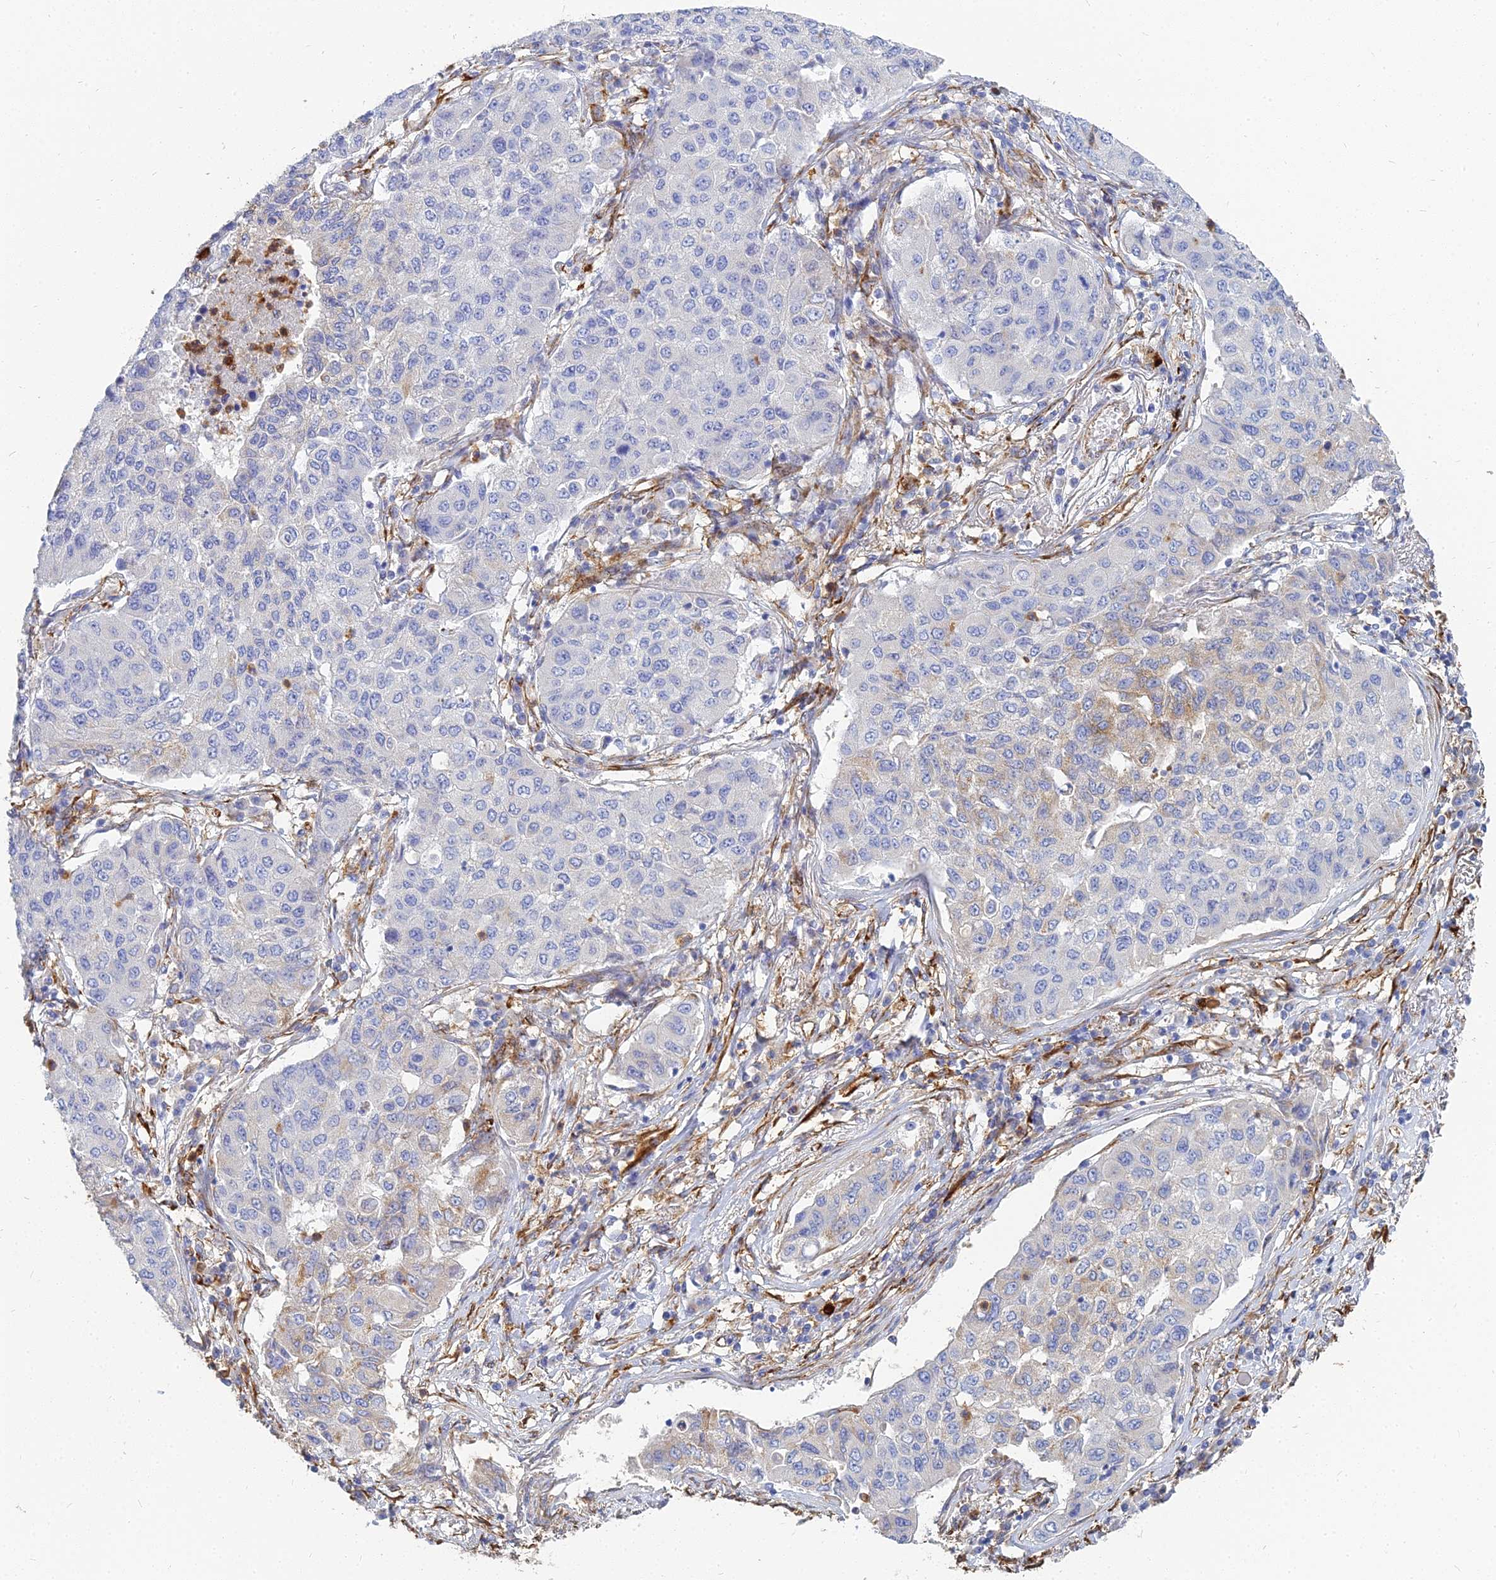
{"staining": {"intensity": "moderate", "quantity": "<25%", "location": "cytoplasmic/membranous"}, "tissue": "lung cancer", "cell_type": "Tumor cells", "image_type": "cancer", "snomed": [{"axis": "morphology", "description": "Squamous cell carcinoma, NOS"}, {"axis": "topography", "description": "Lung"}], "caption": "A micrograph showing moderate cytoplasmic/membranous positivity in about <25% of tumor cells in lung cancer, as visualized by brown immunohistochemical staining.", "gene": "VAT1", "patient": {"sex": "male", "age": 74}}